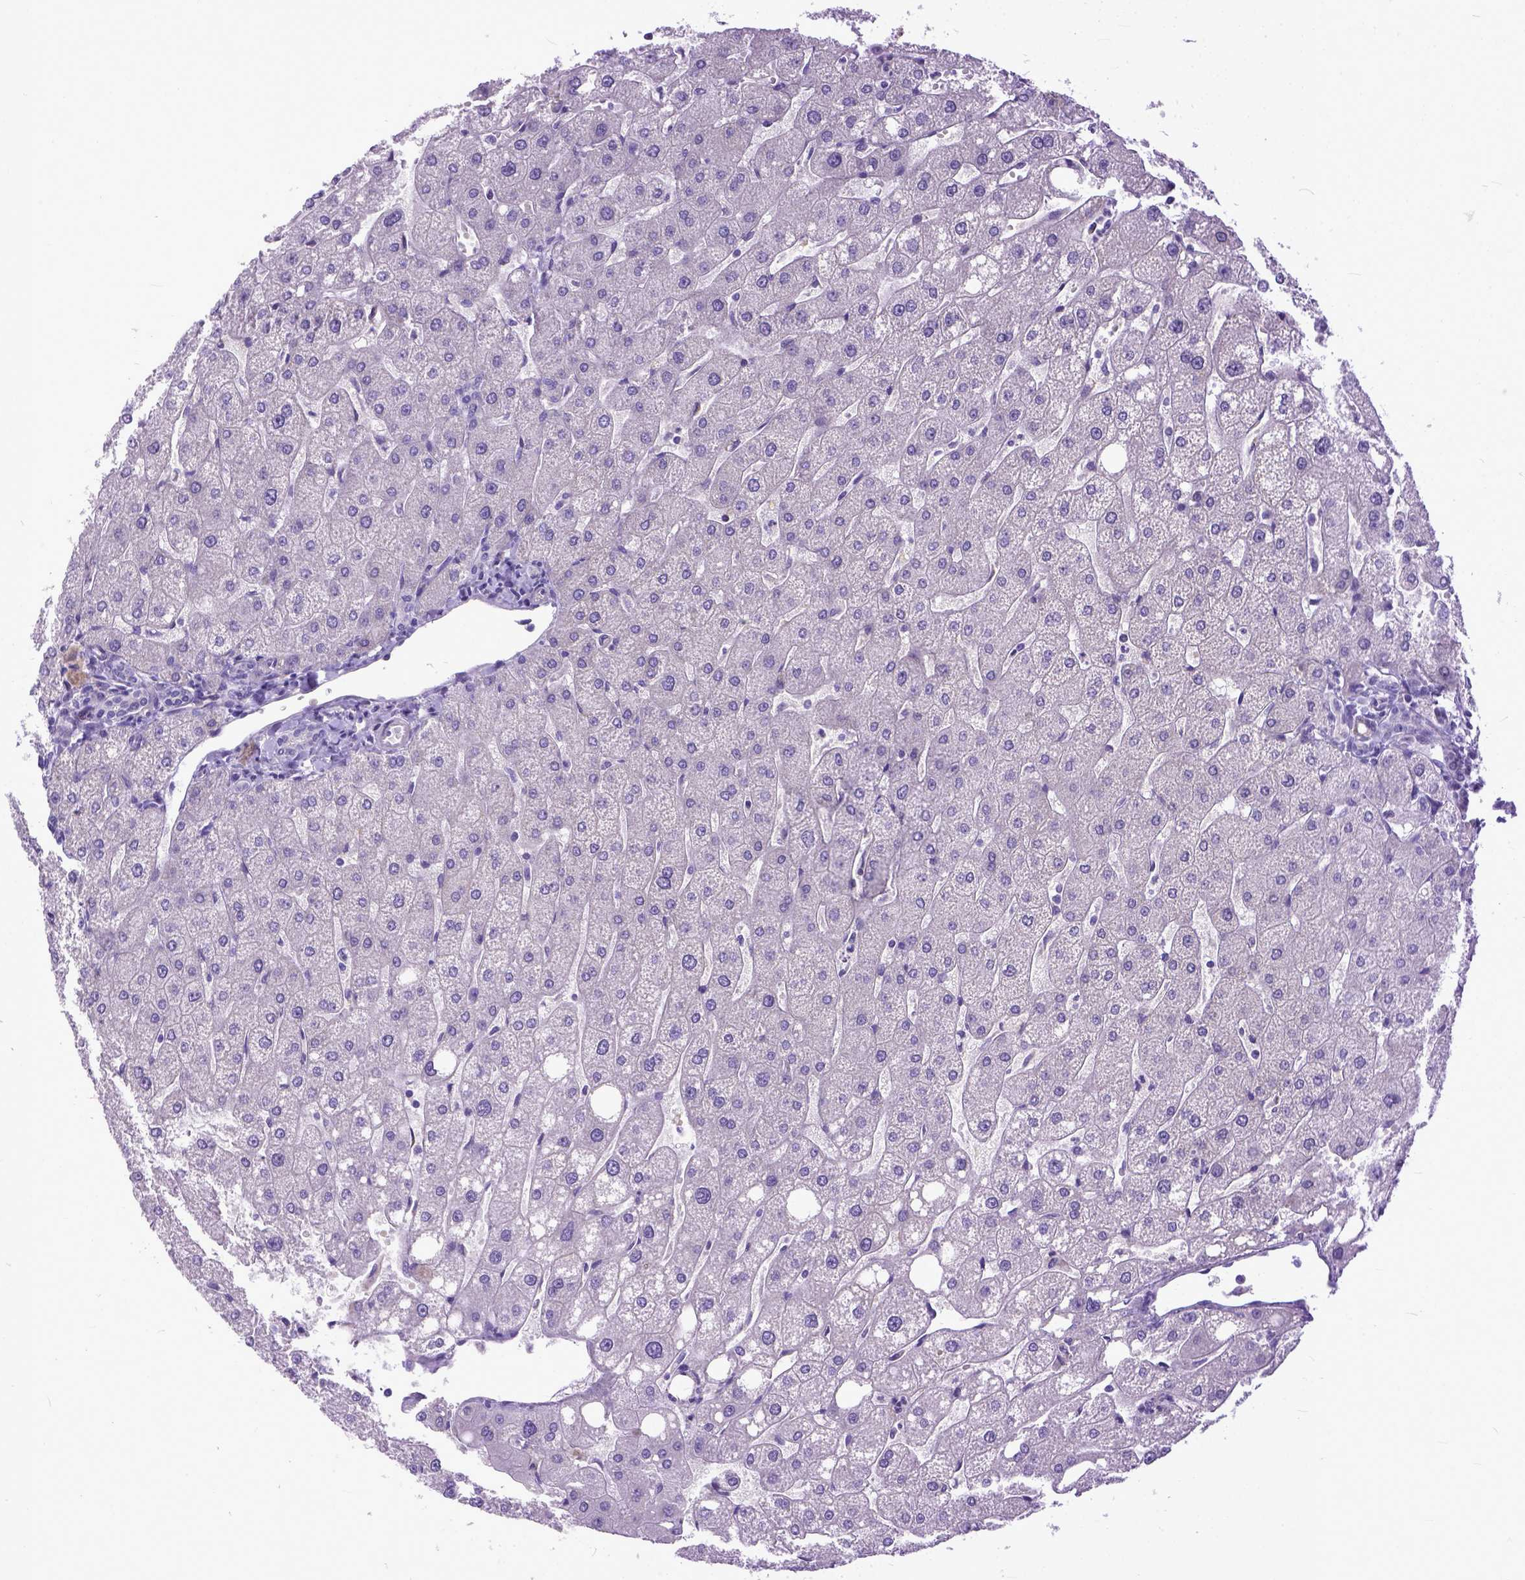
{"staining": {"intensity": "negative", "quantity": "none", "location": "none"}, "tissue": "liver", "cell_type": "Cholangiocytes", "image_type": "normal", "snomed": [{"axis": "morphology", "description": "Normal tissue, NOS"}, {"axis": "topography", "description": "Liver"}], "caption": "Liver stained for a protein using IHC shows no positivity cholangiocytes.", "gene": "PLK5", "patient": {"sex": "male", "age": 67}}